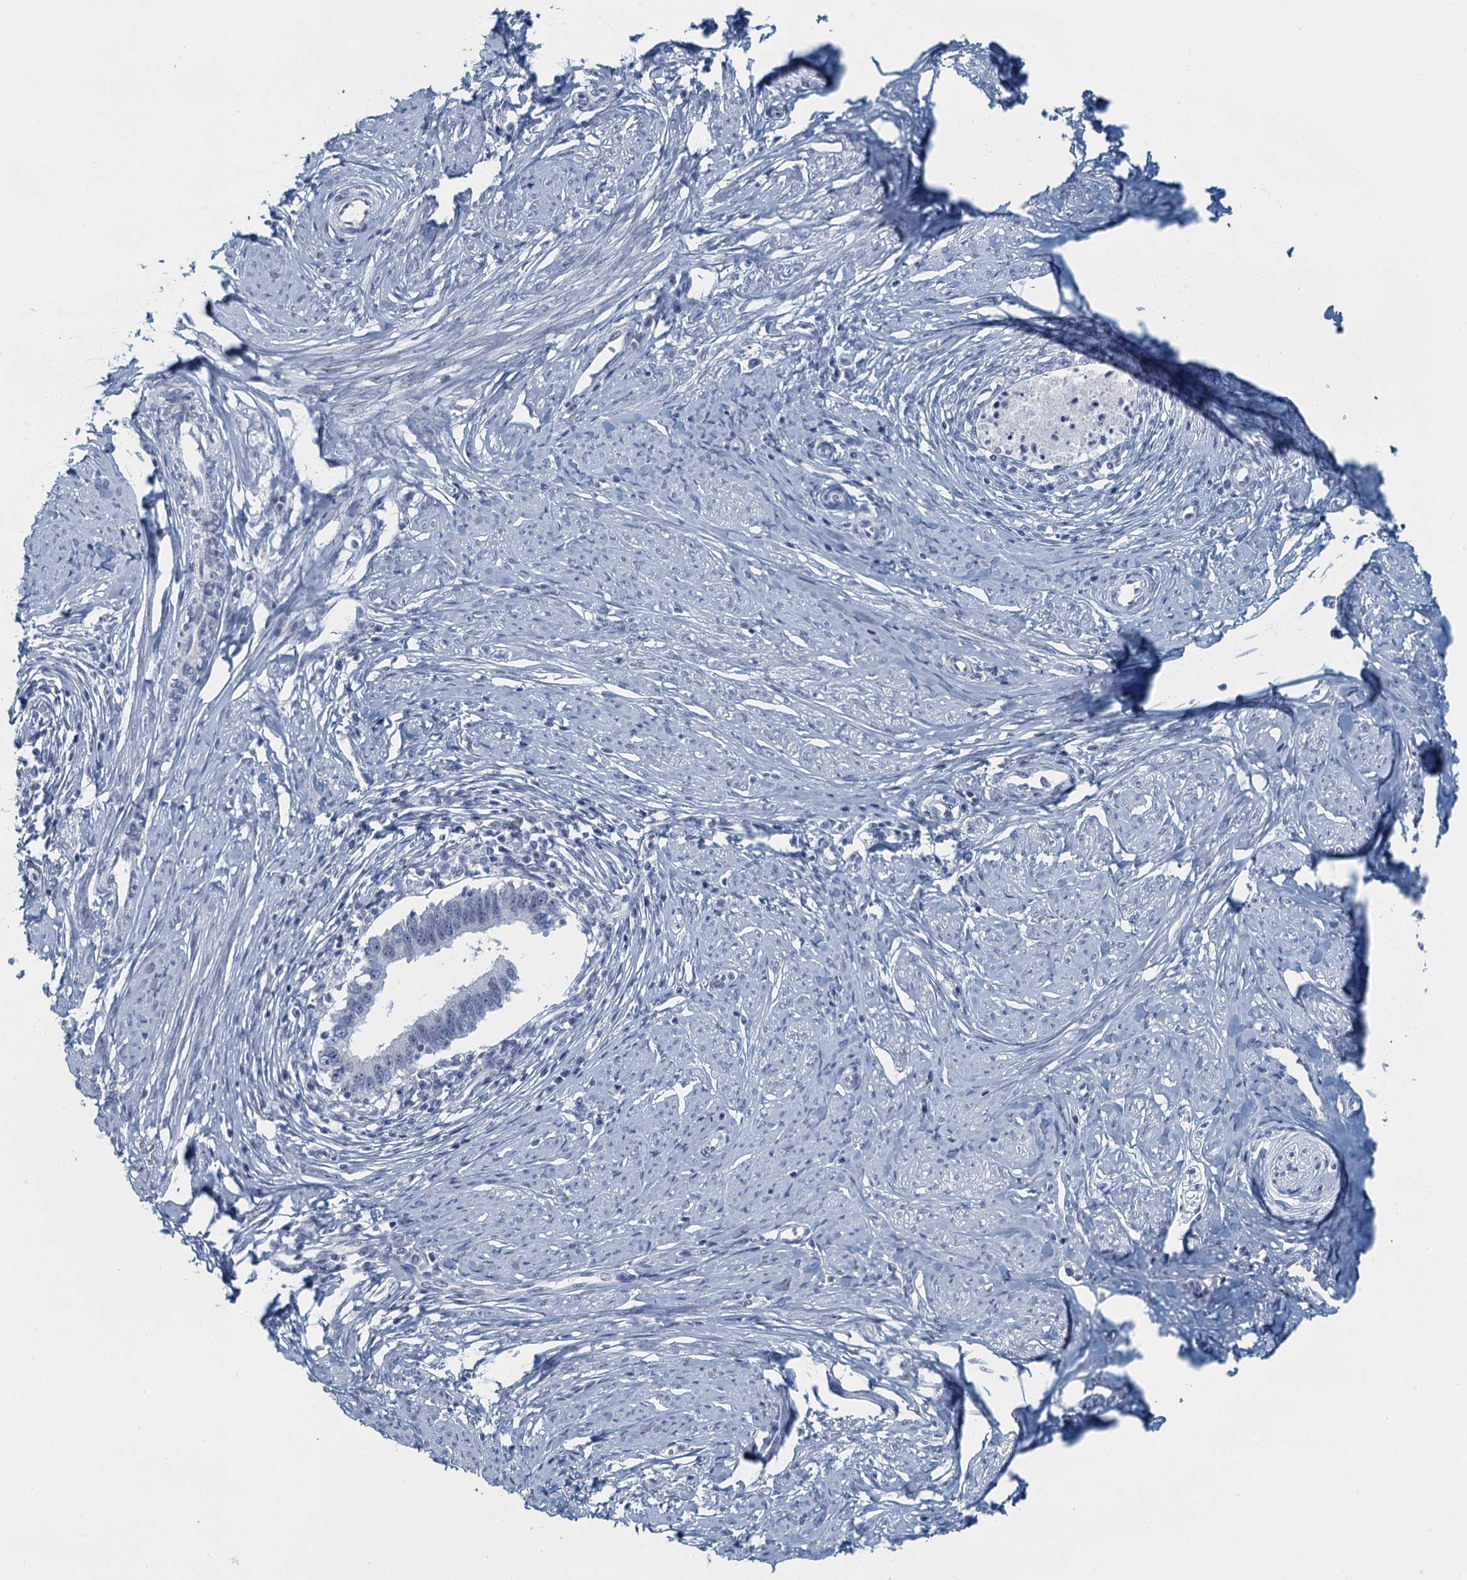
{"staining": {"intensity": "negative", "quantity": "none", "location": "none"}, "tissue": "cervical cancer", "cell_type": "Tumor cells", "image_type": "cancer", "snomed": [{"axis": "morphology", "description": "Adenocarcinoma, NOS"}, {"axis": "topography", "description": "Cervix"}], "caption": "An IHC micrograph of cervical adenocarcinoma is shown. There is no staining in tumor cells of cervical adenocarcinoma.", "gene": "TTLL9", "patient": {"sex": "female", "age": 36}}